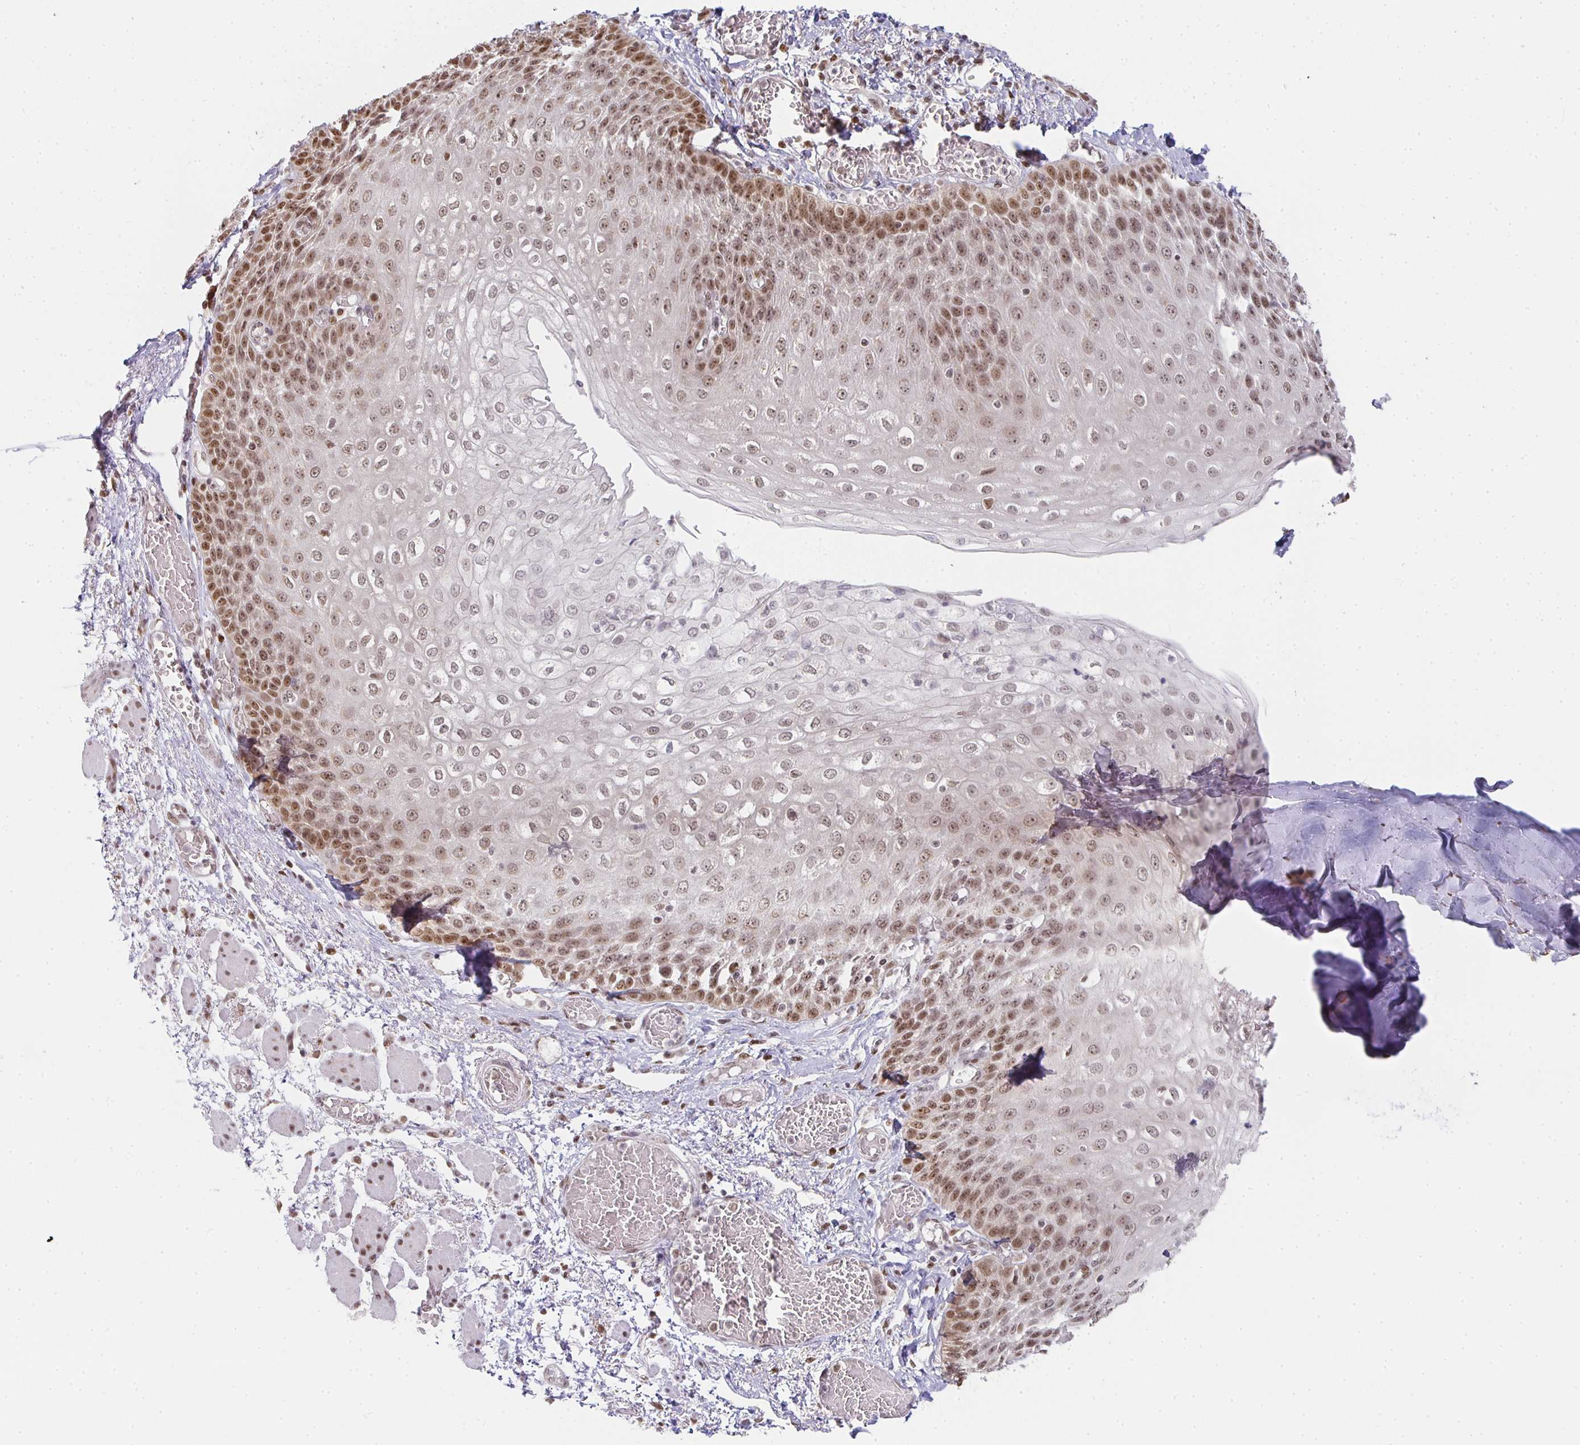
{"staining": {"intensity": "moderate", "quantity": ">75%", "location": "nuclear"}, "tissue": "esophagus", "cell_type": "Squamous epithelial cells", "image_type": "normal", "snomed": [{"axis": "morphology", "description": "Normal tissue, NOS"}, {"axis": "morphology", "description": "Adenocarcinoma, NOS"}, {"axis": "topography", "description": "Esophagus"}], "caption": "Immunohistochemistry of normal human esophagus shows medium levels of moderate nuclear staining in approximately >75% of squamous epithelial cells. The staining was performed using DAB, with brown indicating positive protein expression. Nuclei are stained blue with hematoxylin.", "gene": "SMARCA2", "patient": {"sex": "male", "age": 81}}